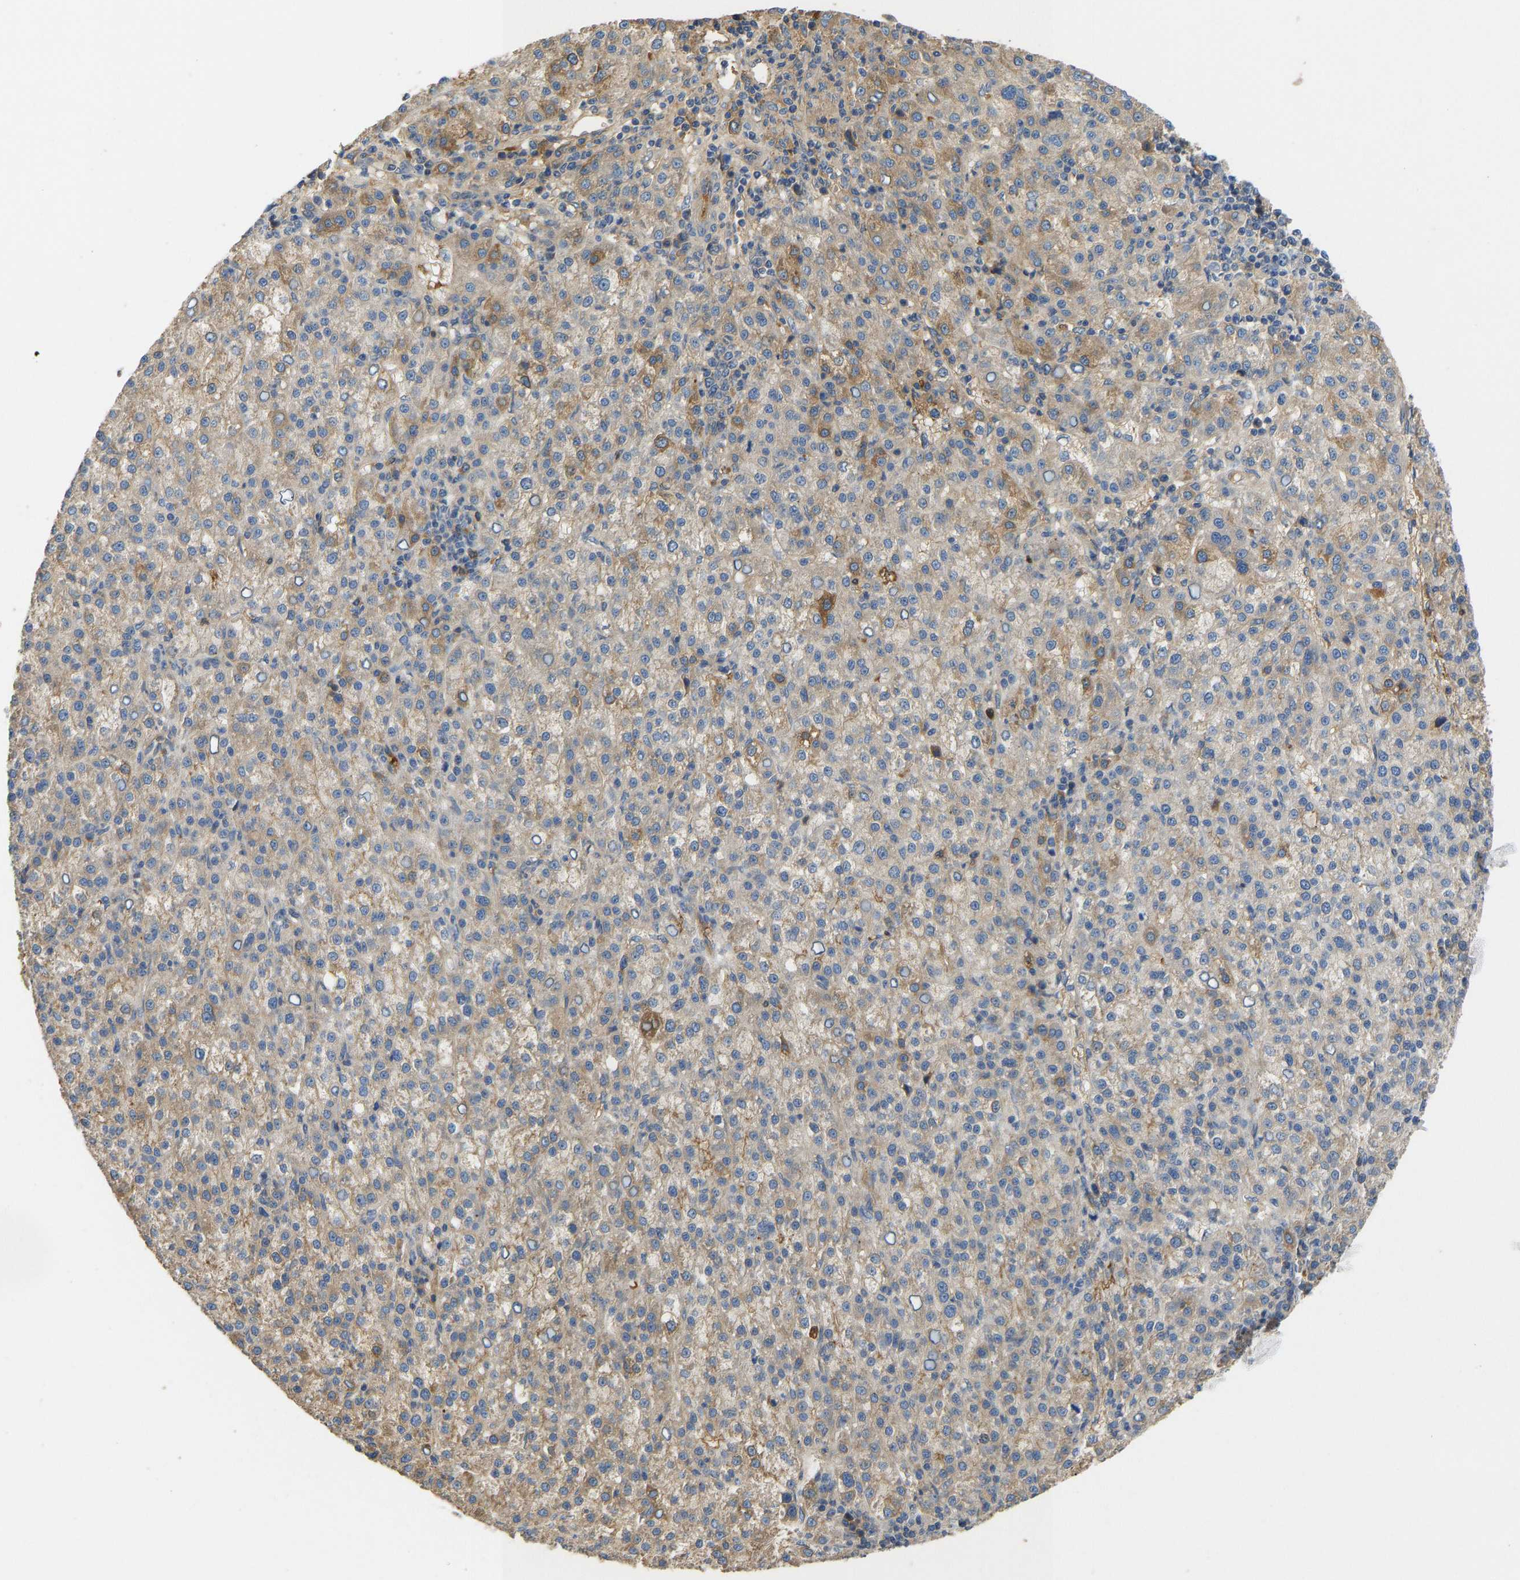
{"staining": {"intensity": "moderate", "quantity": "25%-75%", "location": "cytoplasmic/membranous"}, "tissue": "liver cancer", "cell_type": "Tumor cells", "image_type": "cancer", "snomed": [{"axis": "morphology", "description": "Carcinoma, Hepatocellular, NOS"}, {"axis": "topography", "description": "Liver"}], "caption": "Moderate cytoplasmic/membranous protein staining is seen in about 25%-75% of tumor cells in hepatocellular carcinoma (liver).", "gene": "VCPKMT", "patient": {"sex": "female", "age": 58}}